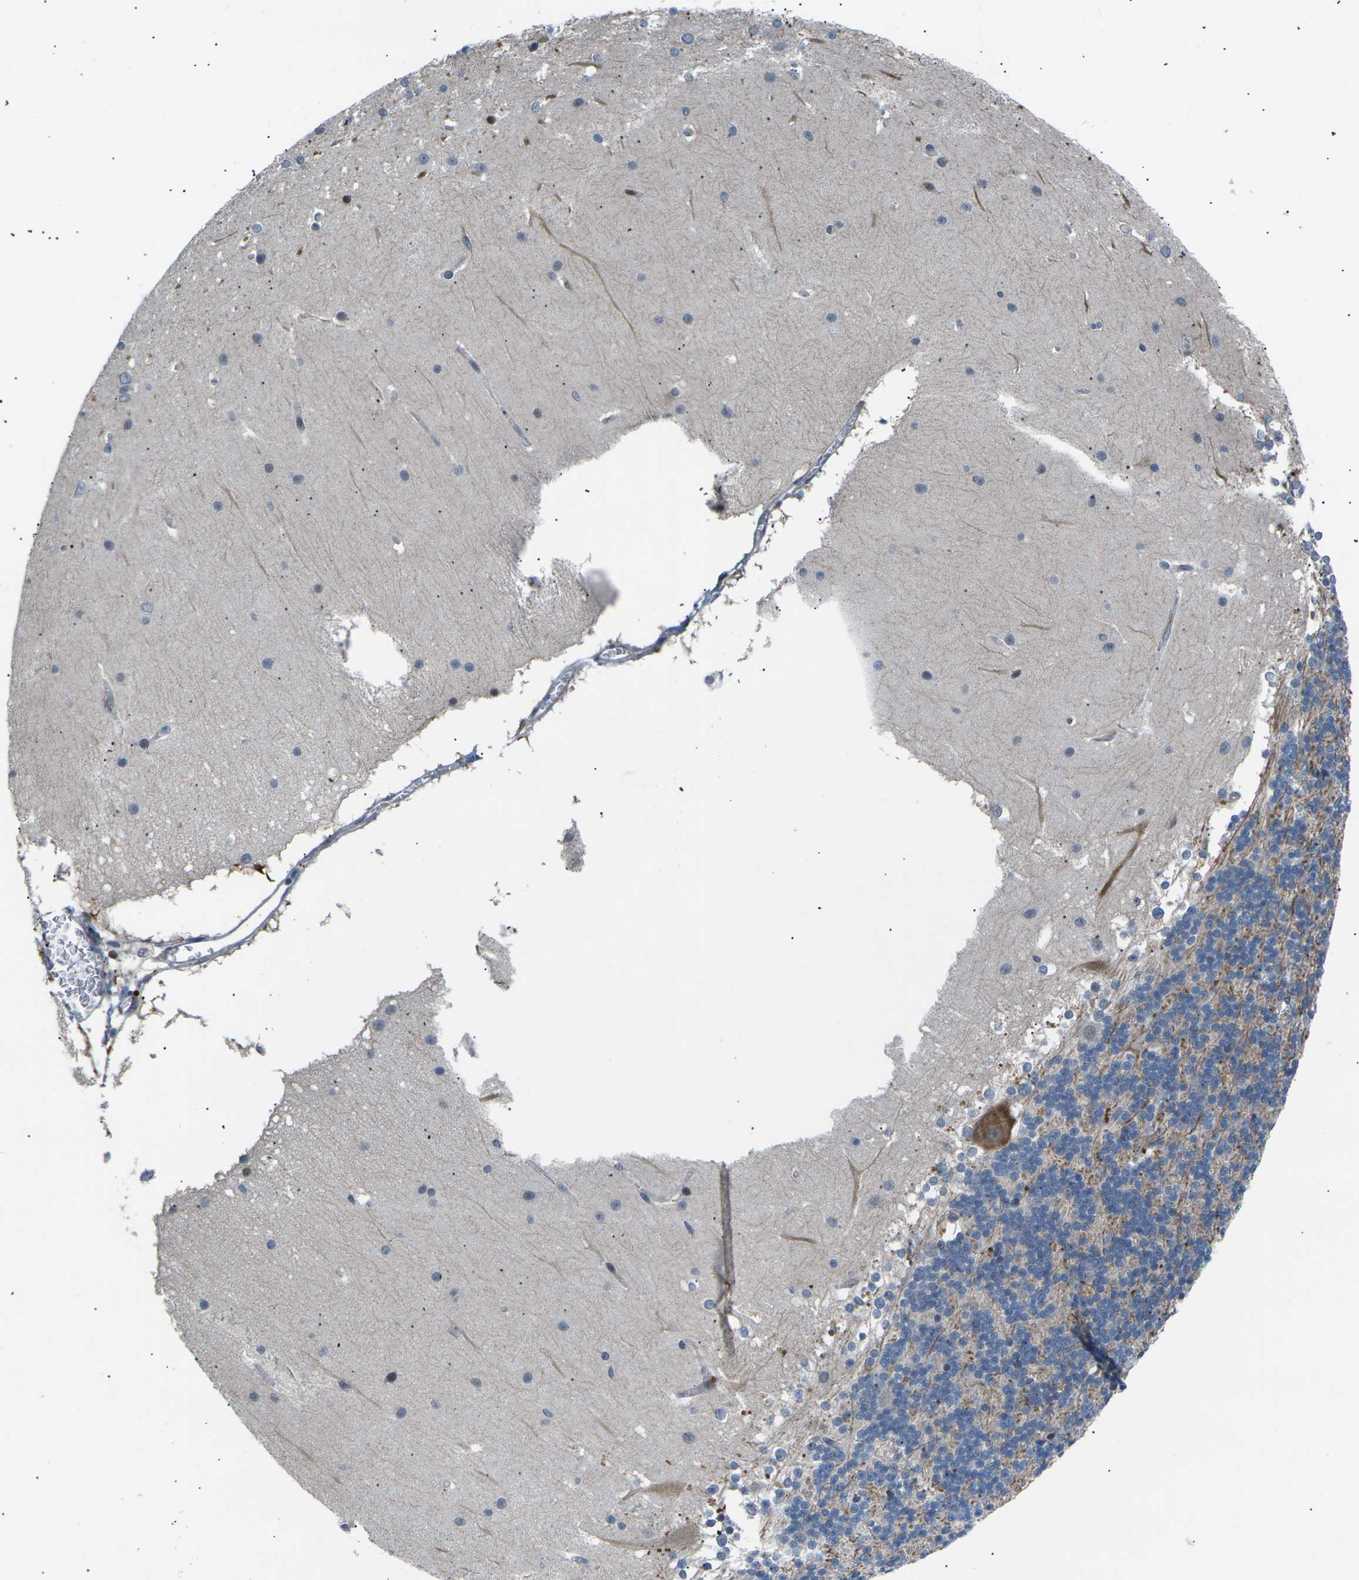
{"staining": {"intensity": "moderate", "quantity": "25%-75%", "location": "cytoplasmic/membranous"}, "tissue": "cerebellum", "cell_type": "Cells in granular layer", "image_type": "normal", "snomed": [{"axis": "morphology", "description": "Normal tissue, NOS"}, {"axis": "topography", "description": "Cerebellum"}], "caption": "Brown immunohistochemical staining in benign cerebellum shows moderate cytoplasmic/membranous staining in about 25%-75% of cells in granular layer. (DAB IHC with brightfield microscopy, high magnification).", "gene": "RPS6KA3", "patient": {"sex": "female", "age": 19}}